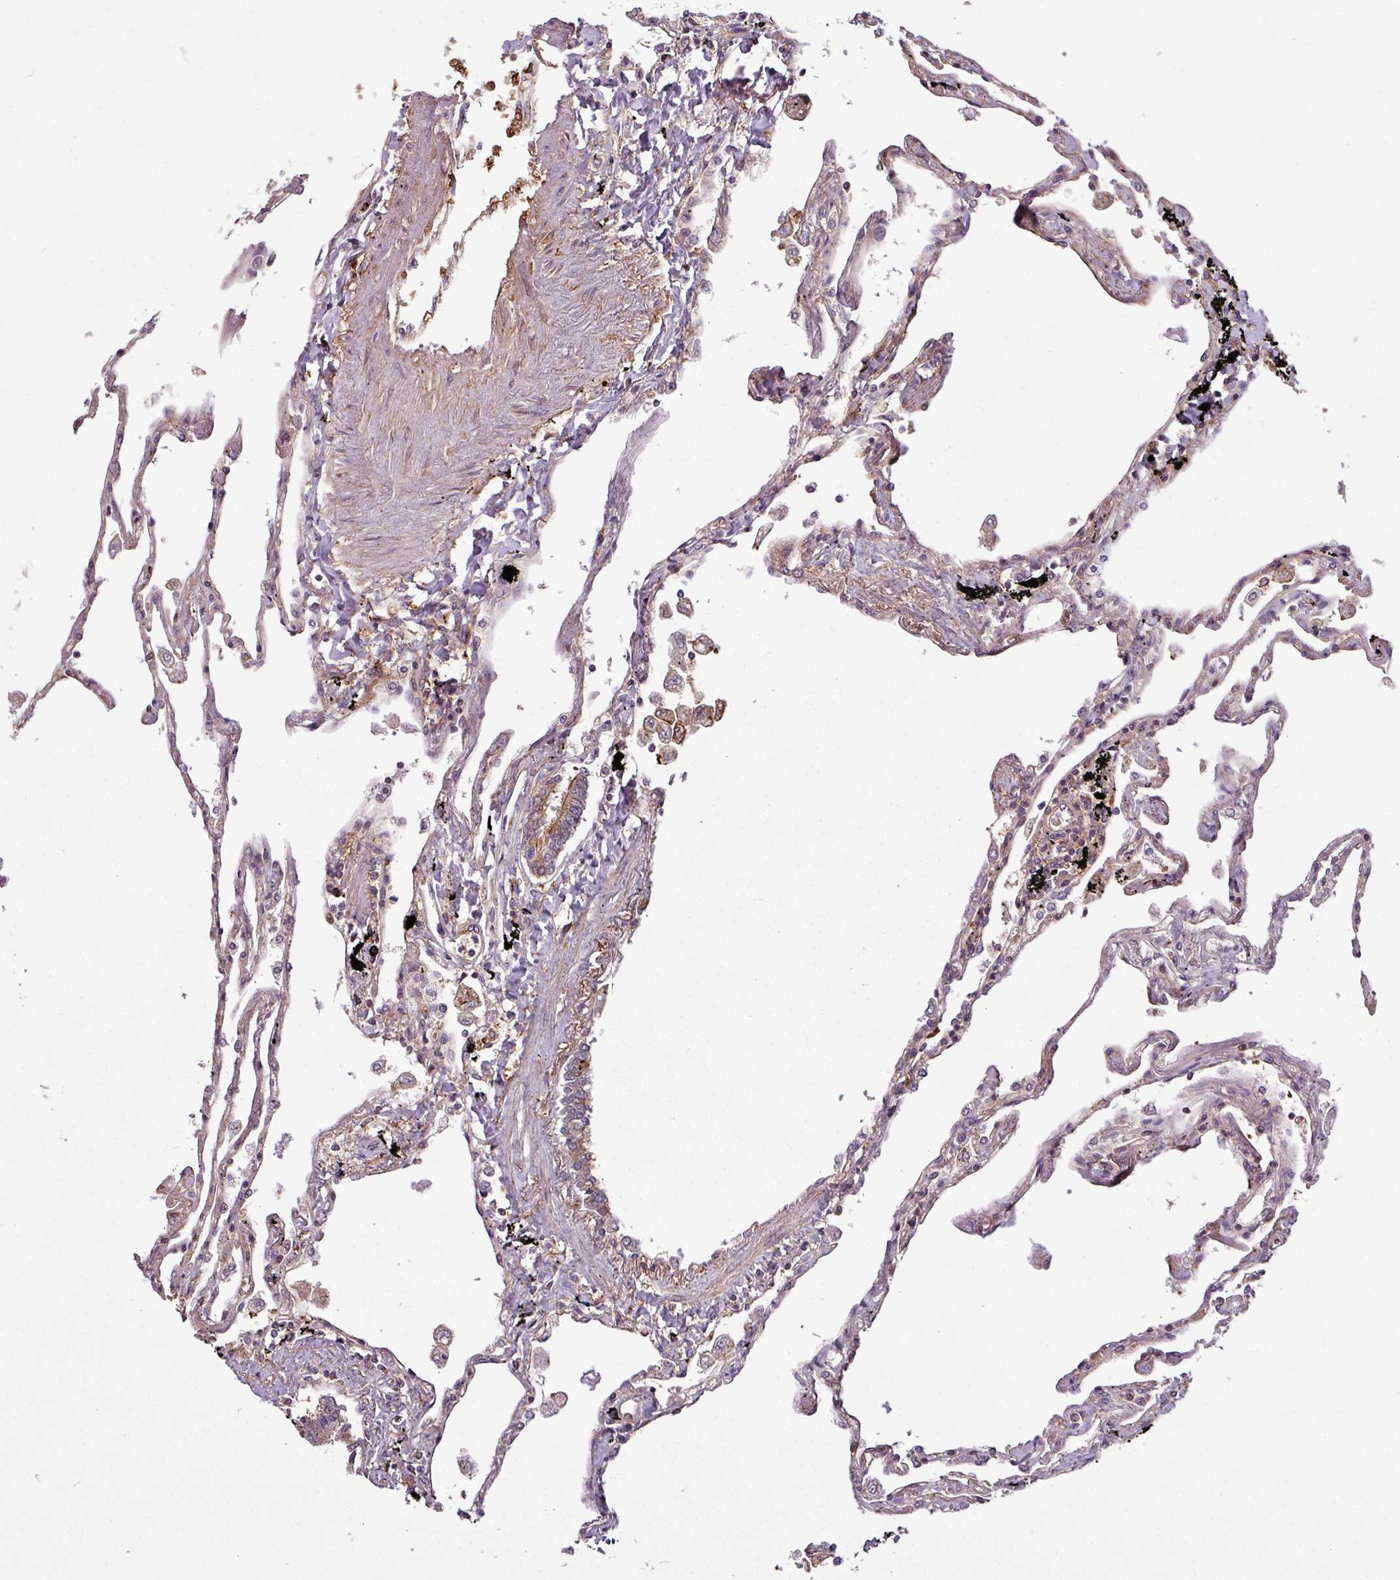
{"staining": {"intensity": "weak", "quantity": "<25%", "location": "cytoplasmic/membranous"}, "tissue": "lung", "cell_type": "Alveolar cells", "image_type": "normal", "snomed": [{"axis": "morphology", "description": "Normal tissue, NOS"}, {"axis": "topography", "description": "Lung"}], "caption": "Unremarkable lung was stained to show a protein in brown. There is no significant expression in alveolar cells.", "gene": "SH3BGRL", "patient": {"sex": "female", "age": 67}}